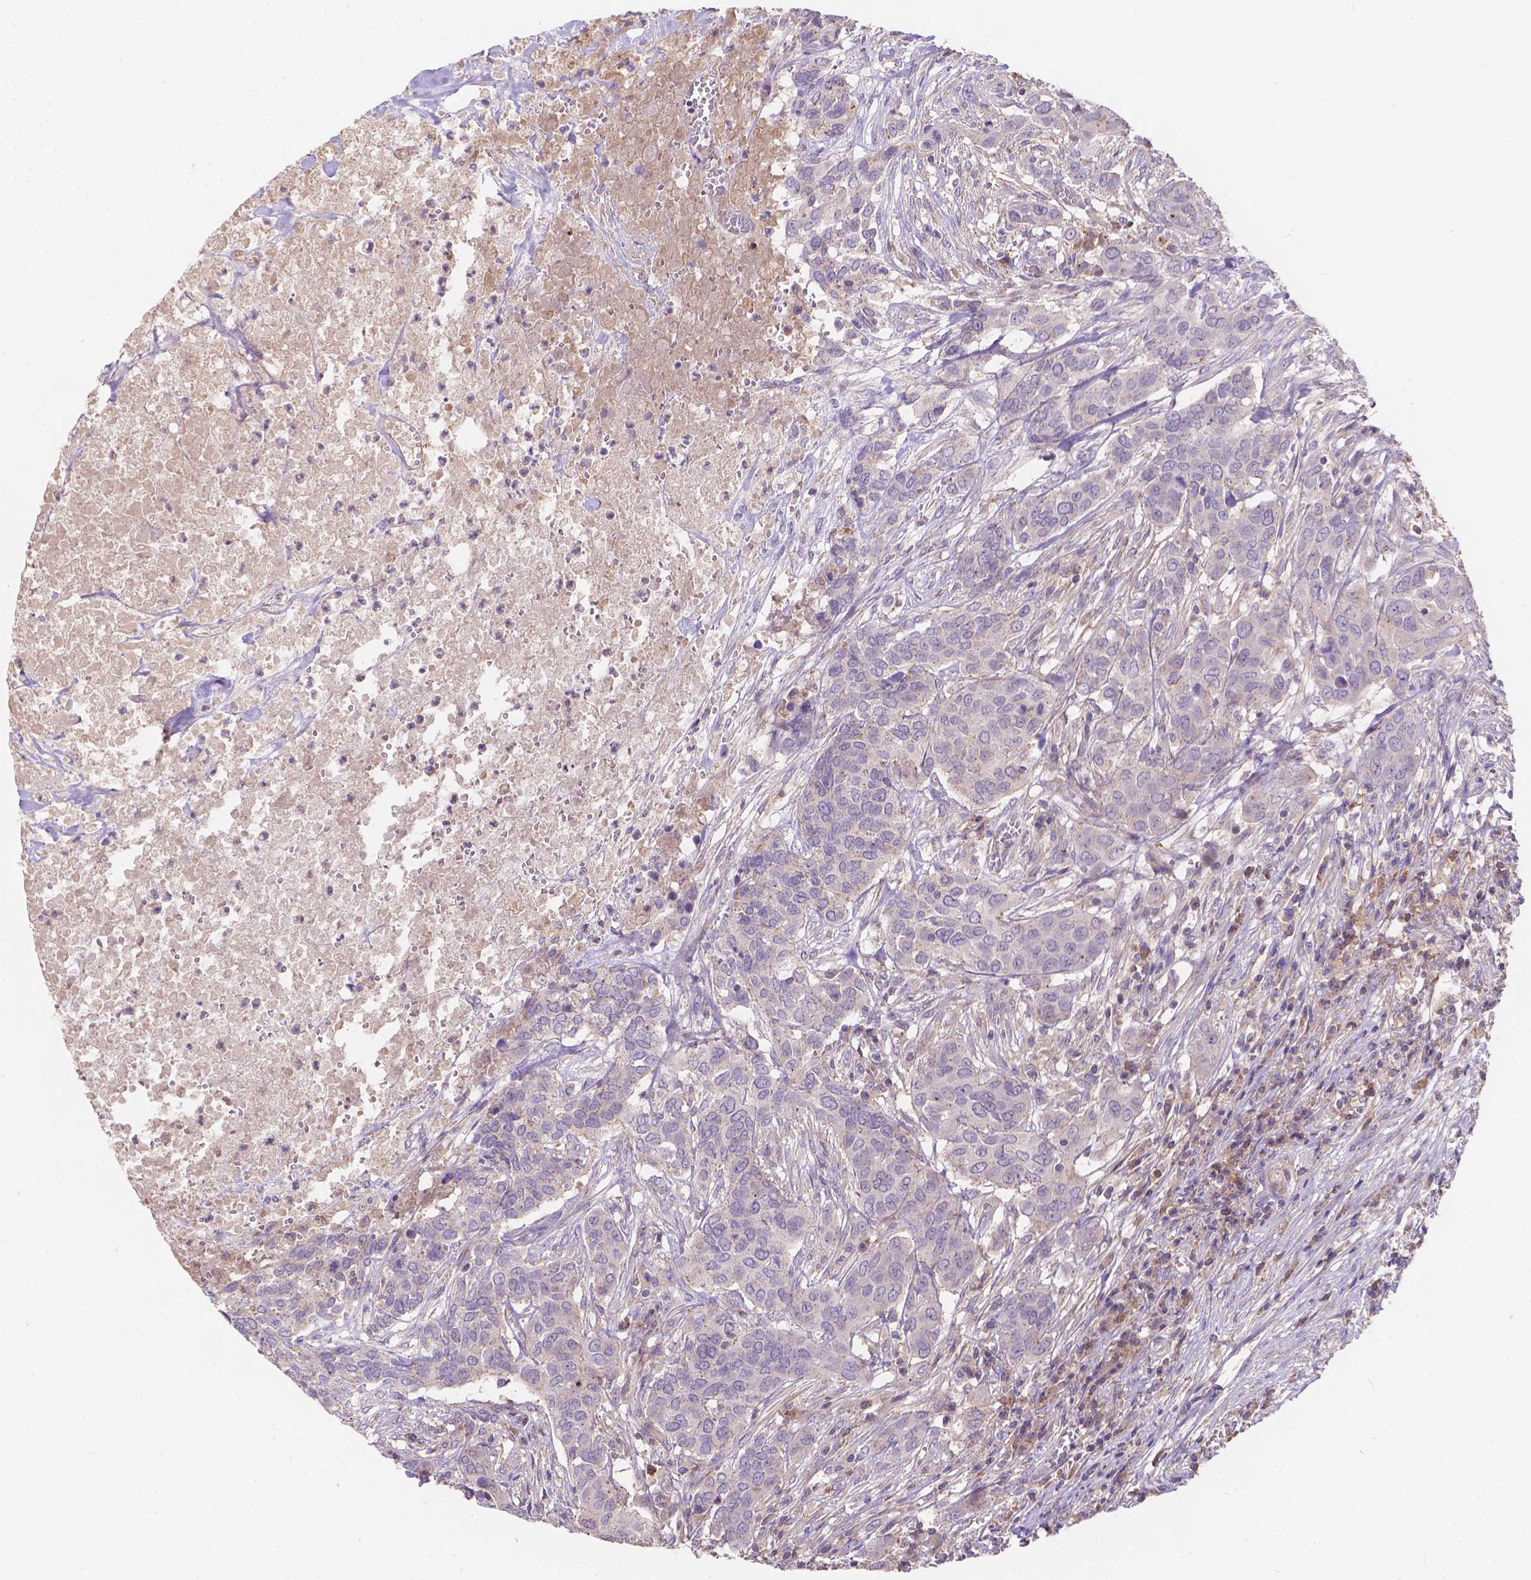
{"staining": {"intensity": "negative", "quantity": "none", "location": "none"}, "tissue": "urothelial cancer", "cell_type": "Tumor cells", "image_type": "cancer", "snomed": [{"axis": "morphology", "description": "Urothelial carcinoma, NOS"}, {"axis": "morphology", "description": "Urothelial carcinoma, High grade"}, {"axis": "topography", "description": "Urinary bladder"}], "caption": "This is an immunohistochemistry (IHC) micrograph of human urothelial cancer. There is no positivity in tumor cells.", "gene": "CDK10", "patient": {"sex": "male", "age": 63}}